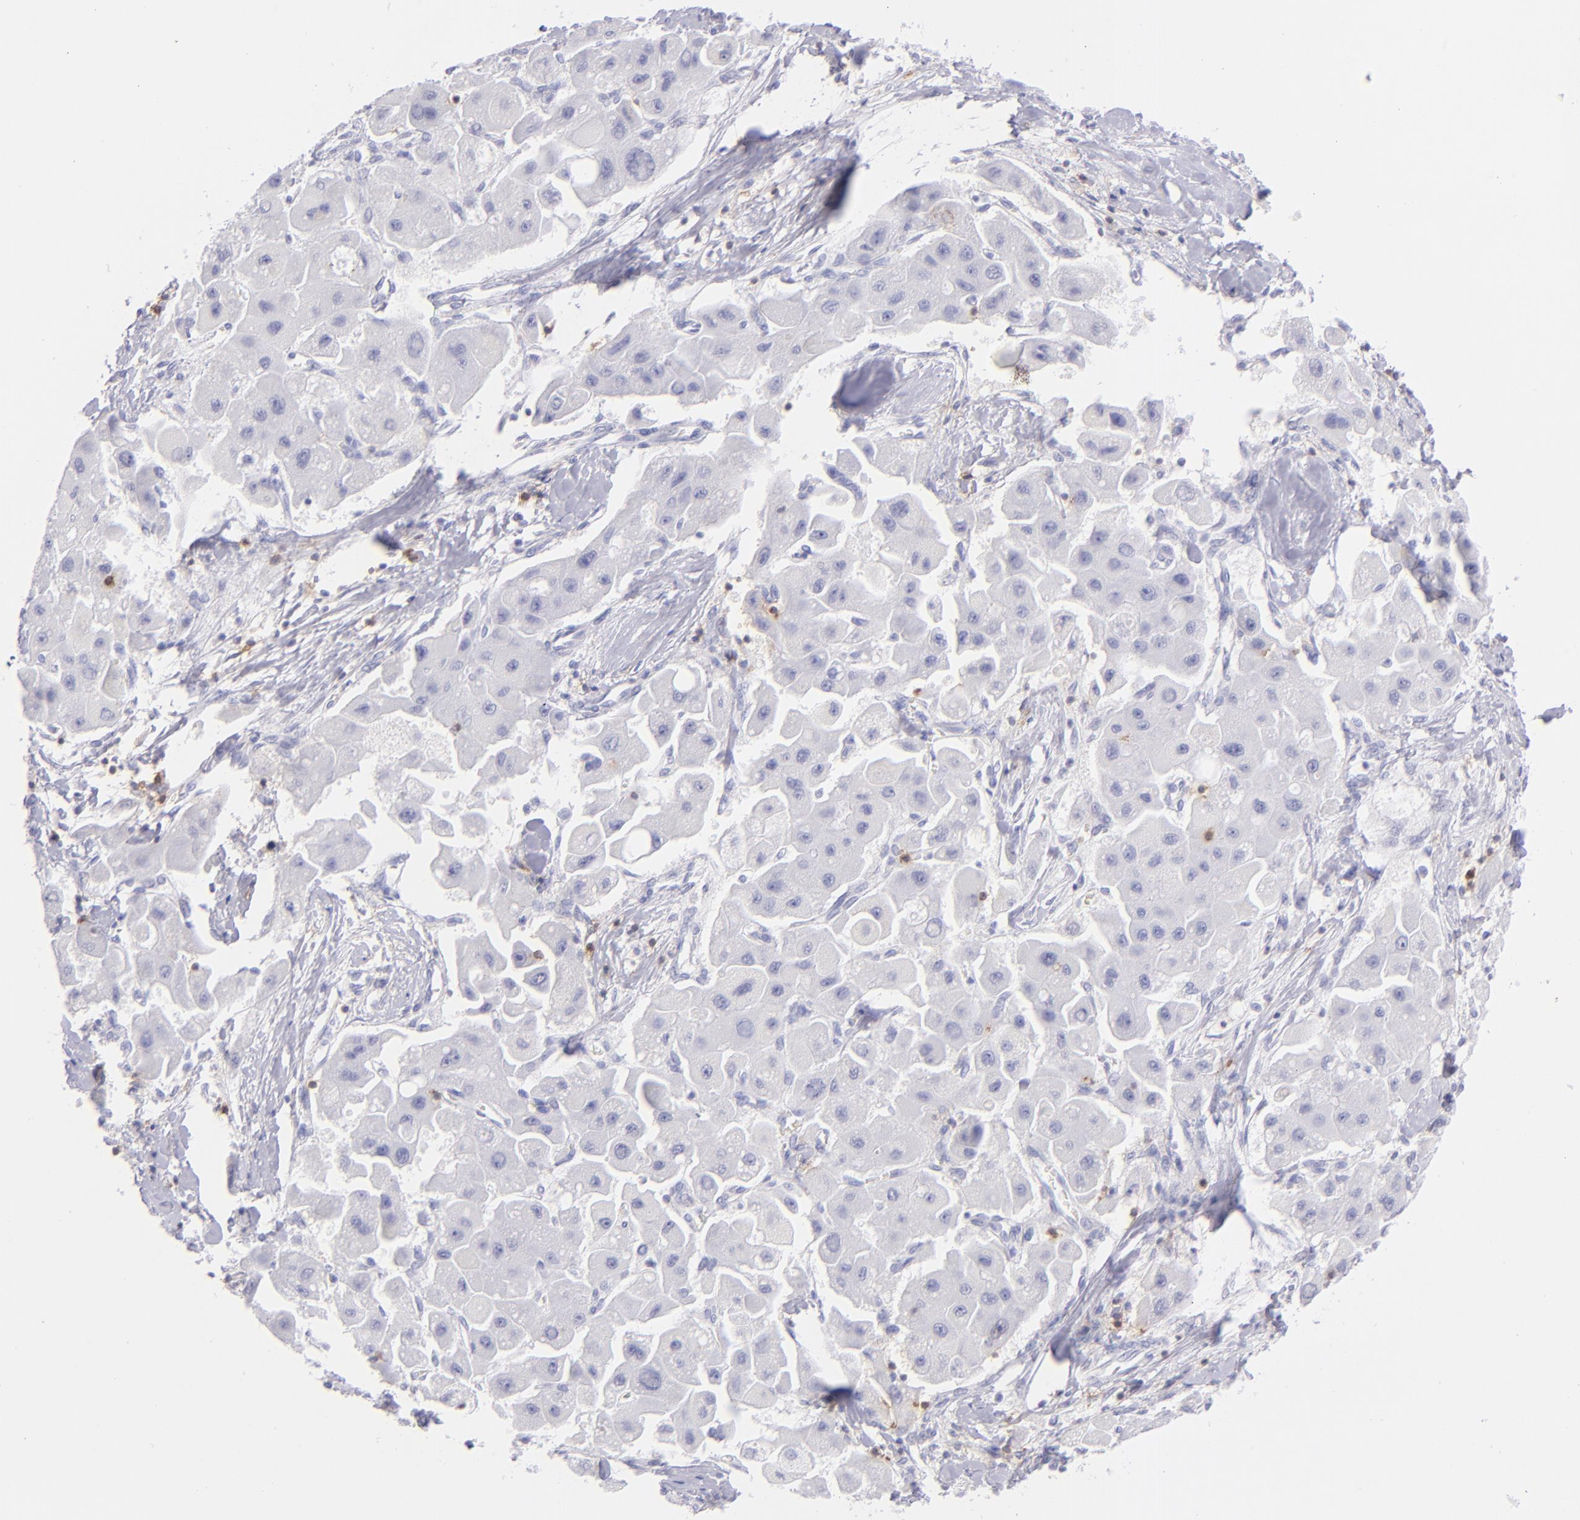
{"staining": {"intensity": "negative", "quantity": "none", "location": "none"}, "tissue": "liver cancer", "cell_type": "Tumor cells", "image_type": "cancer", "snomed": [{"axis": "morphology", "description": "Carcinoma, Hepatocellular, NOS"}, {"axis": "topography", "description": "Liver"}], "caption": "Liver cancer was stained to show a protein in brown. There is no significant expression in tumor cells.", "gene": "CD69", "patient": {"sex": "male", "age": 24}}